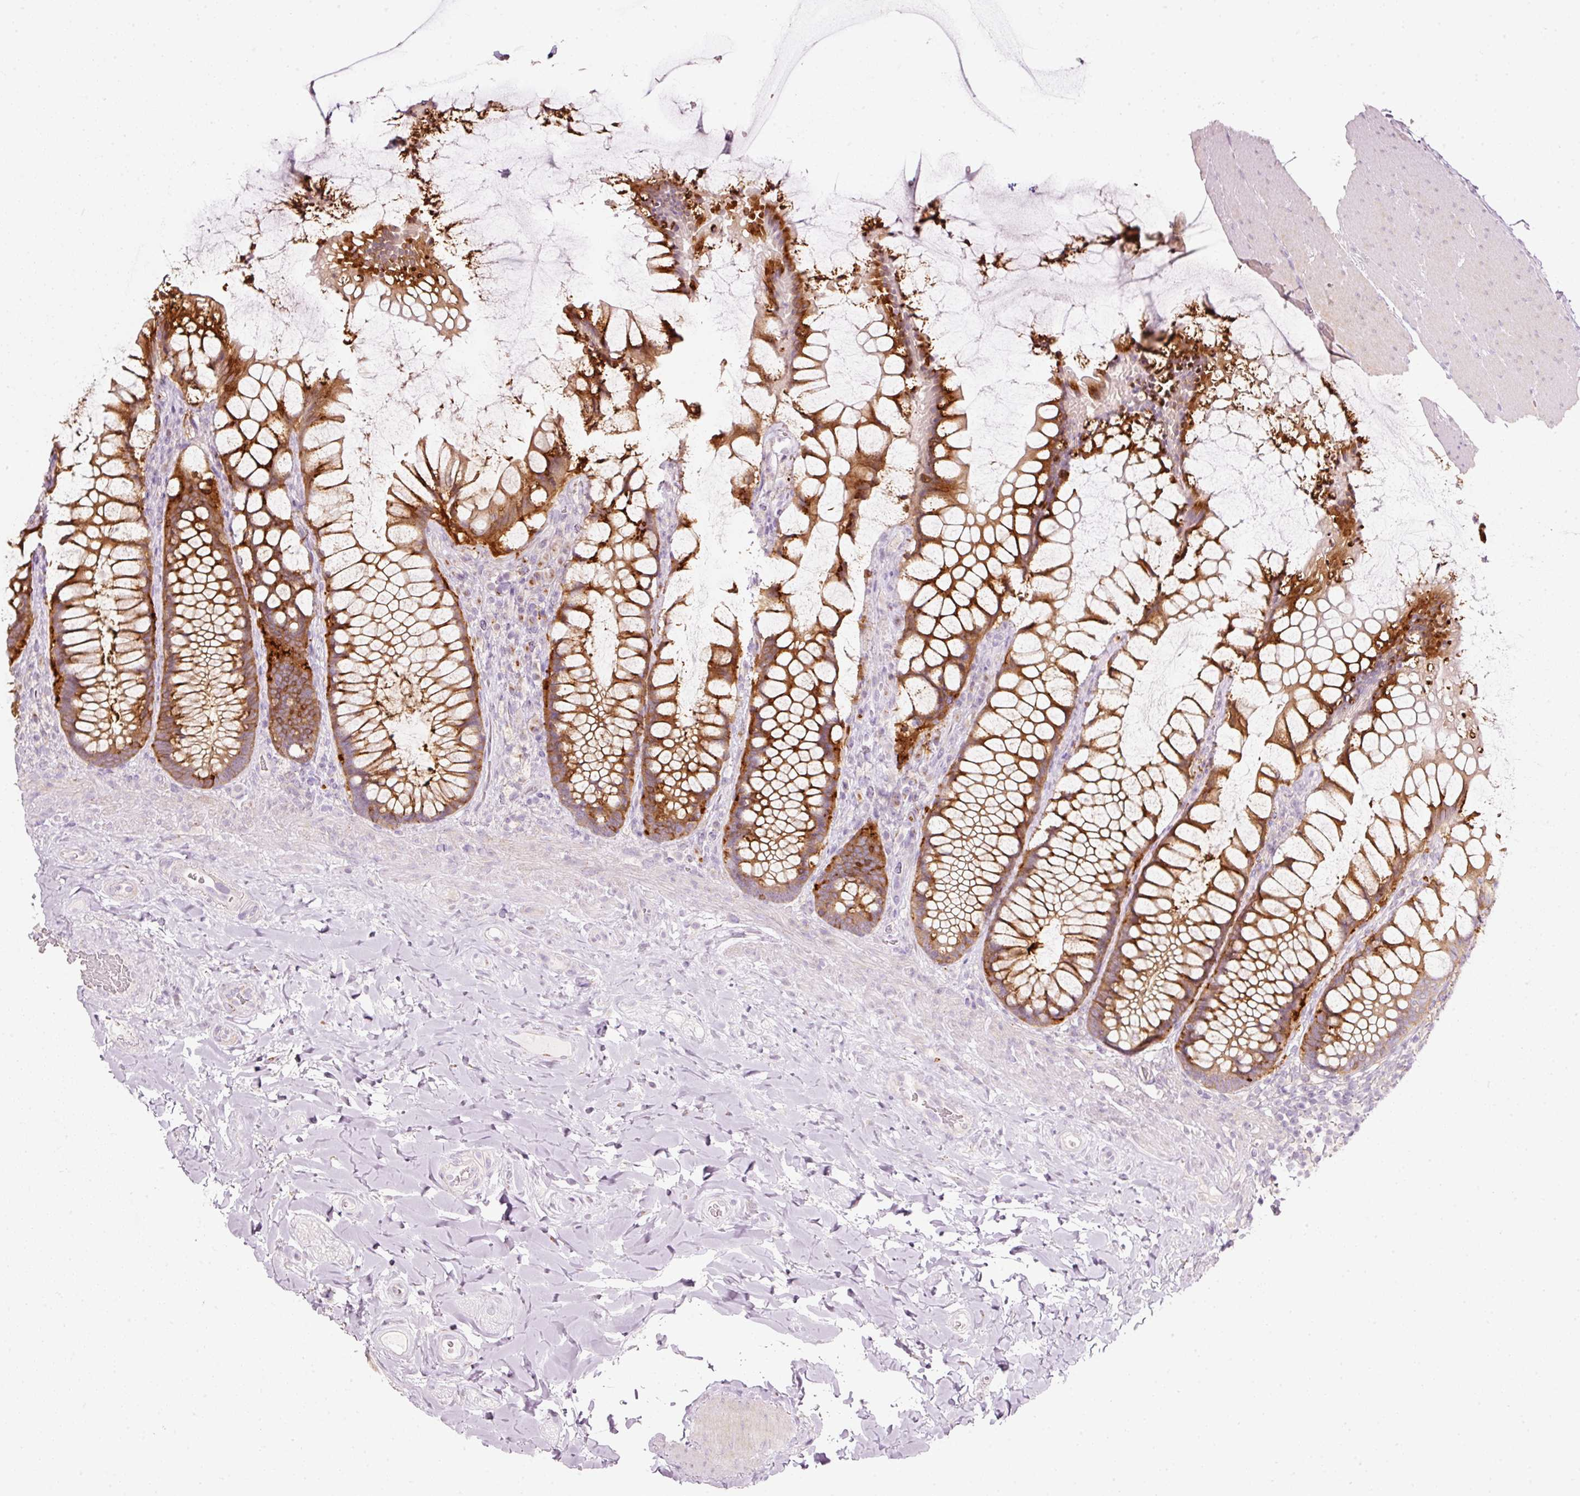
{"staining": {"intensity": "strong", "quantity": ">75%", "location": "cytoplasmic/membranous"}, "tissue": "rectum", "cell_type": "Glandular cells", "image_type": "normal", "snomed": [{"axis": "morphology", "description": "Normal tissue, NOS"}, {"axis": "topography", "description": "Rectum"}], "caption": "Brown immunohistochemical staining in normal rectum exhibits strong cytoplasmic/membranous staining in about >75% of glandular cells. (DAB (3,3'-diaminobenzidine) IHC with brightfield microscopy, high magnification).", "gene": "PDXDC1", "patient": {"sex": "female", "age": 58}}